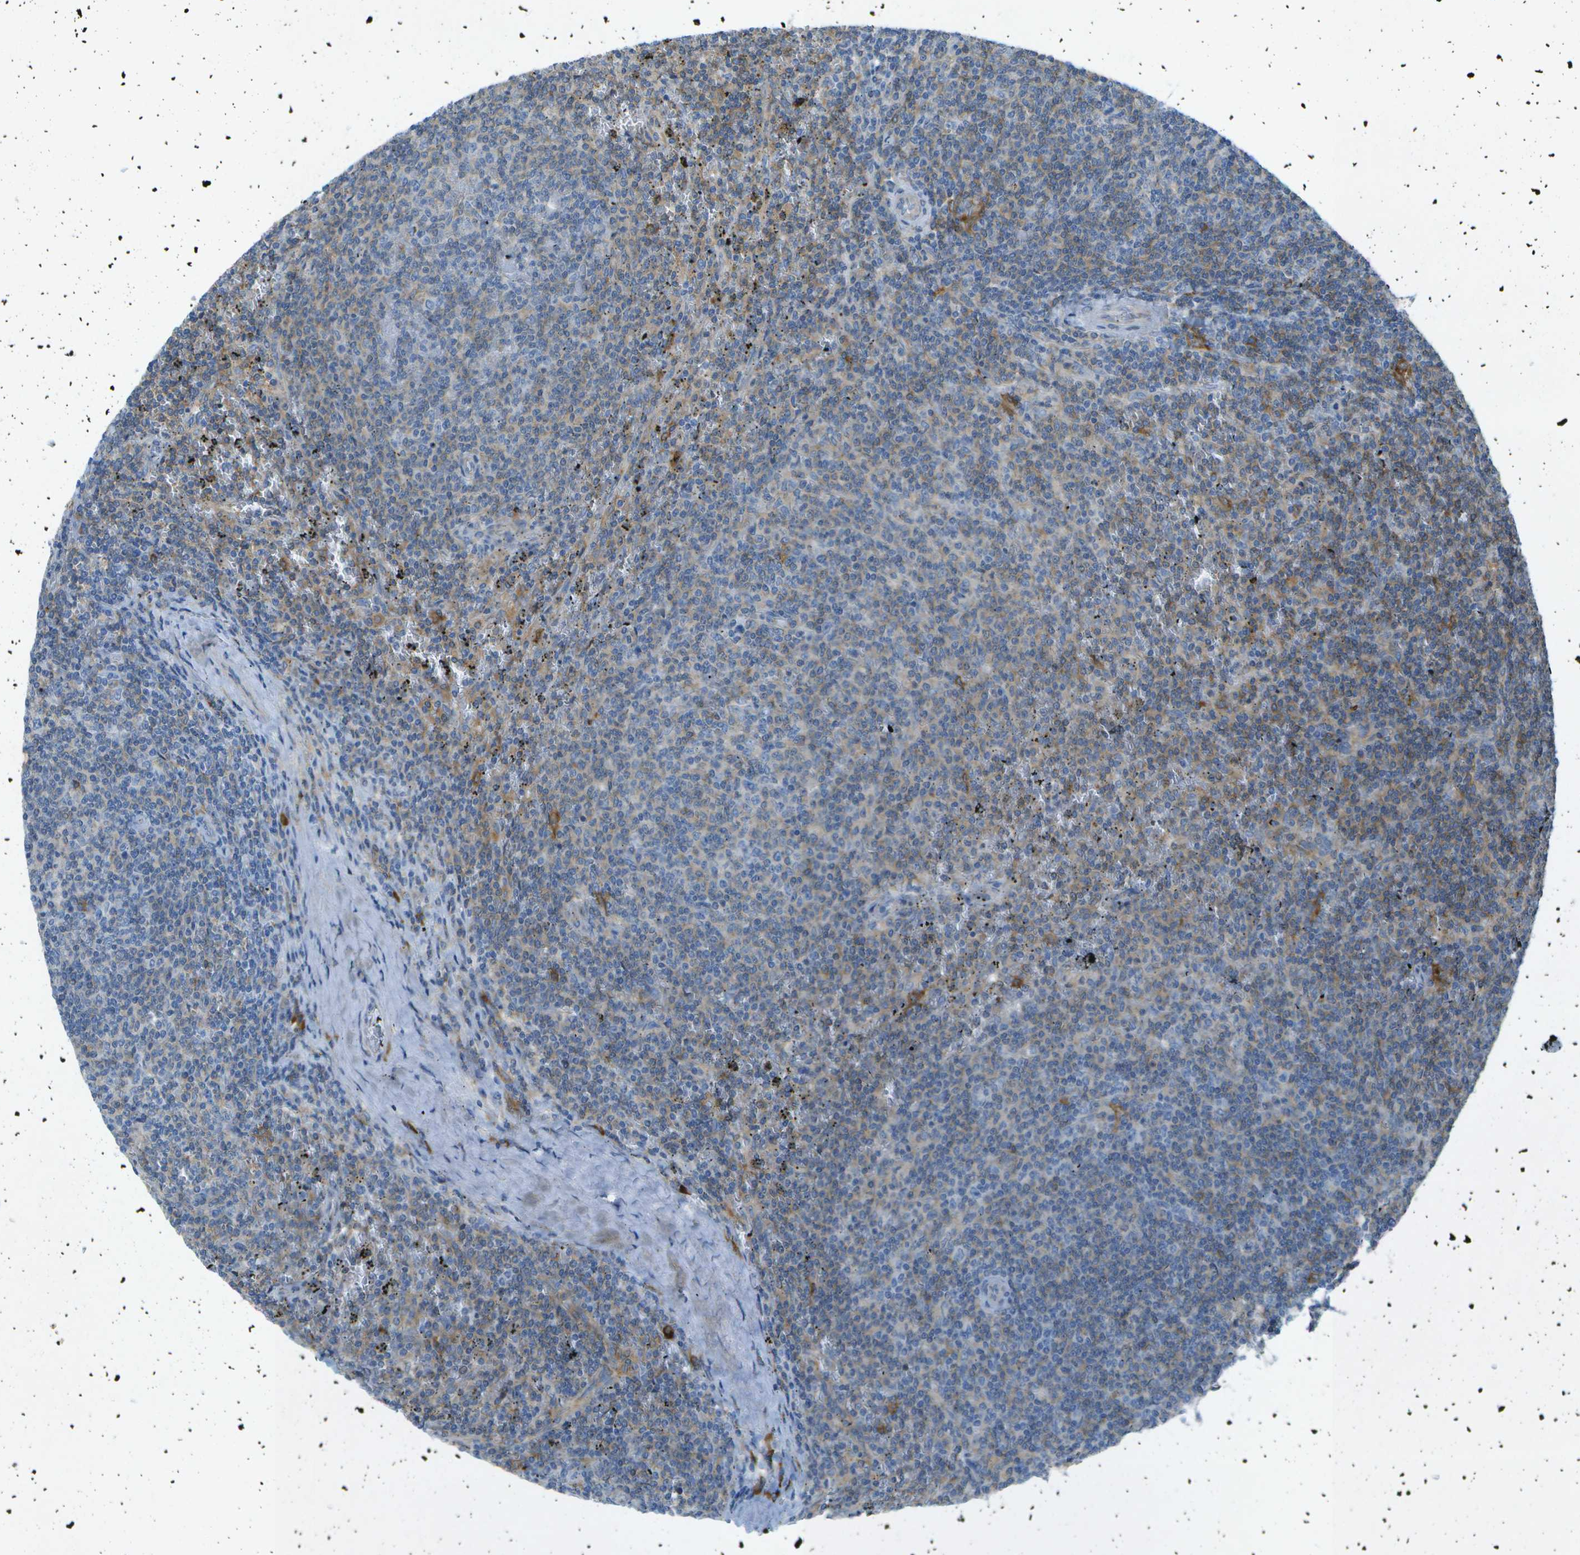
{"staining": {"intensity": "weak", "quantity": "<25%", "location": "cytoplasmic/membranous"}, "tissue": "lymphoma", "cell_type": "Tumor cells", "image_type": "cancer", "snomed": [{"axis": "morphology", "description": "Malignant lymphoma, non-Hodgkin's type, Low grade"}, {"axis": "topography", "description": "Spleen"}], "caption": "IHC of malignant lymphoma, non-Hodgkin's type (low-grade) shows no positivity in tumor cells. Nuclei are stained in blue.", "gene": "WNK2", "patient": {"sex": "female", "age": 50}}